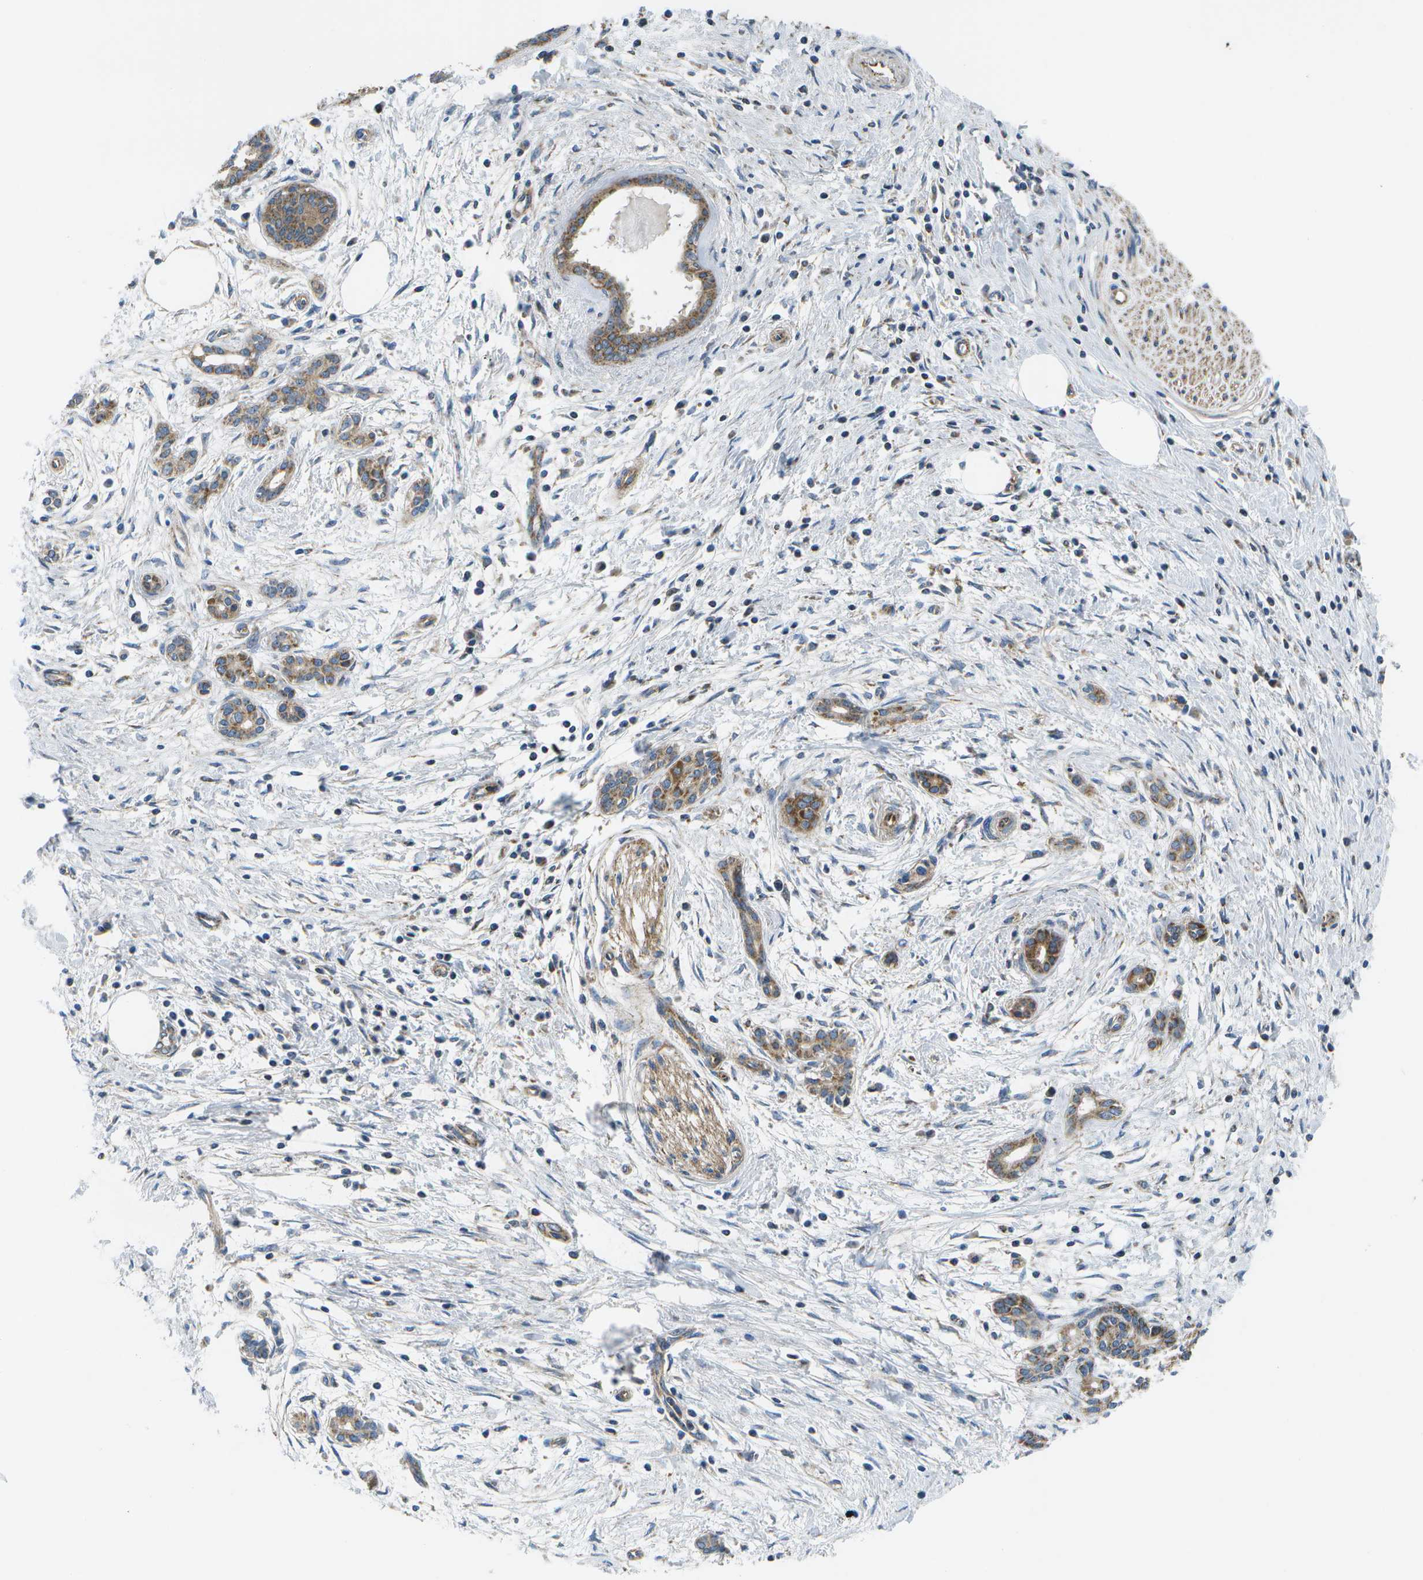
{"staining": {"intensity": "moderate", "quantity": ">75%", "location": "cytoplasmic/membranous"}, "tissue": "pancreatic cancer", "cell_type": "Tumor cells", "image_type": "cancer", "snomed": [{"axis": "morphology", "description": "Adenocarcinoma, NOS"}, {"axis": "topography", "description": "Pancreas"}], "caption": "Protein staining of pancreatic adenocarcinoma tissue displays moderate cytoplasmic/membranous positivity in approximately >75% of tumor cells.", "gene": "MVK", "patient": {"sex": "female", "age": 70}}